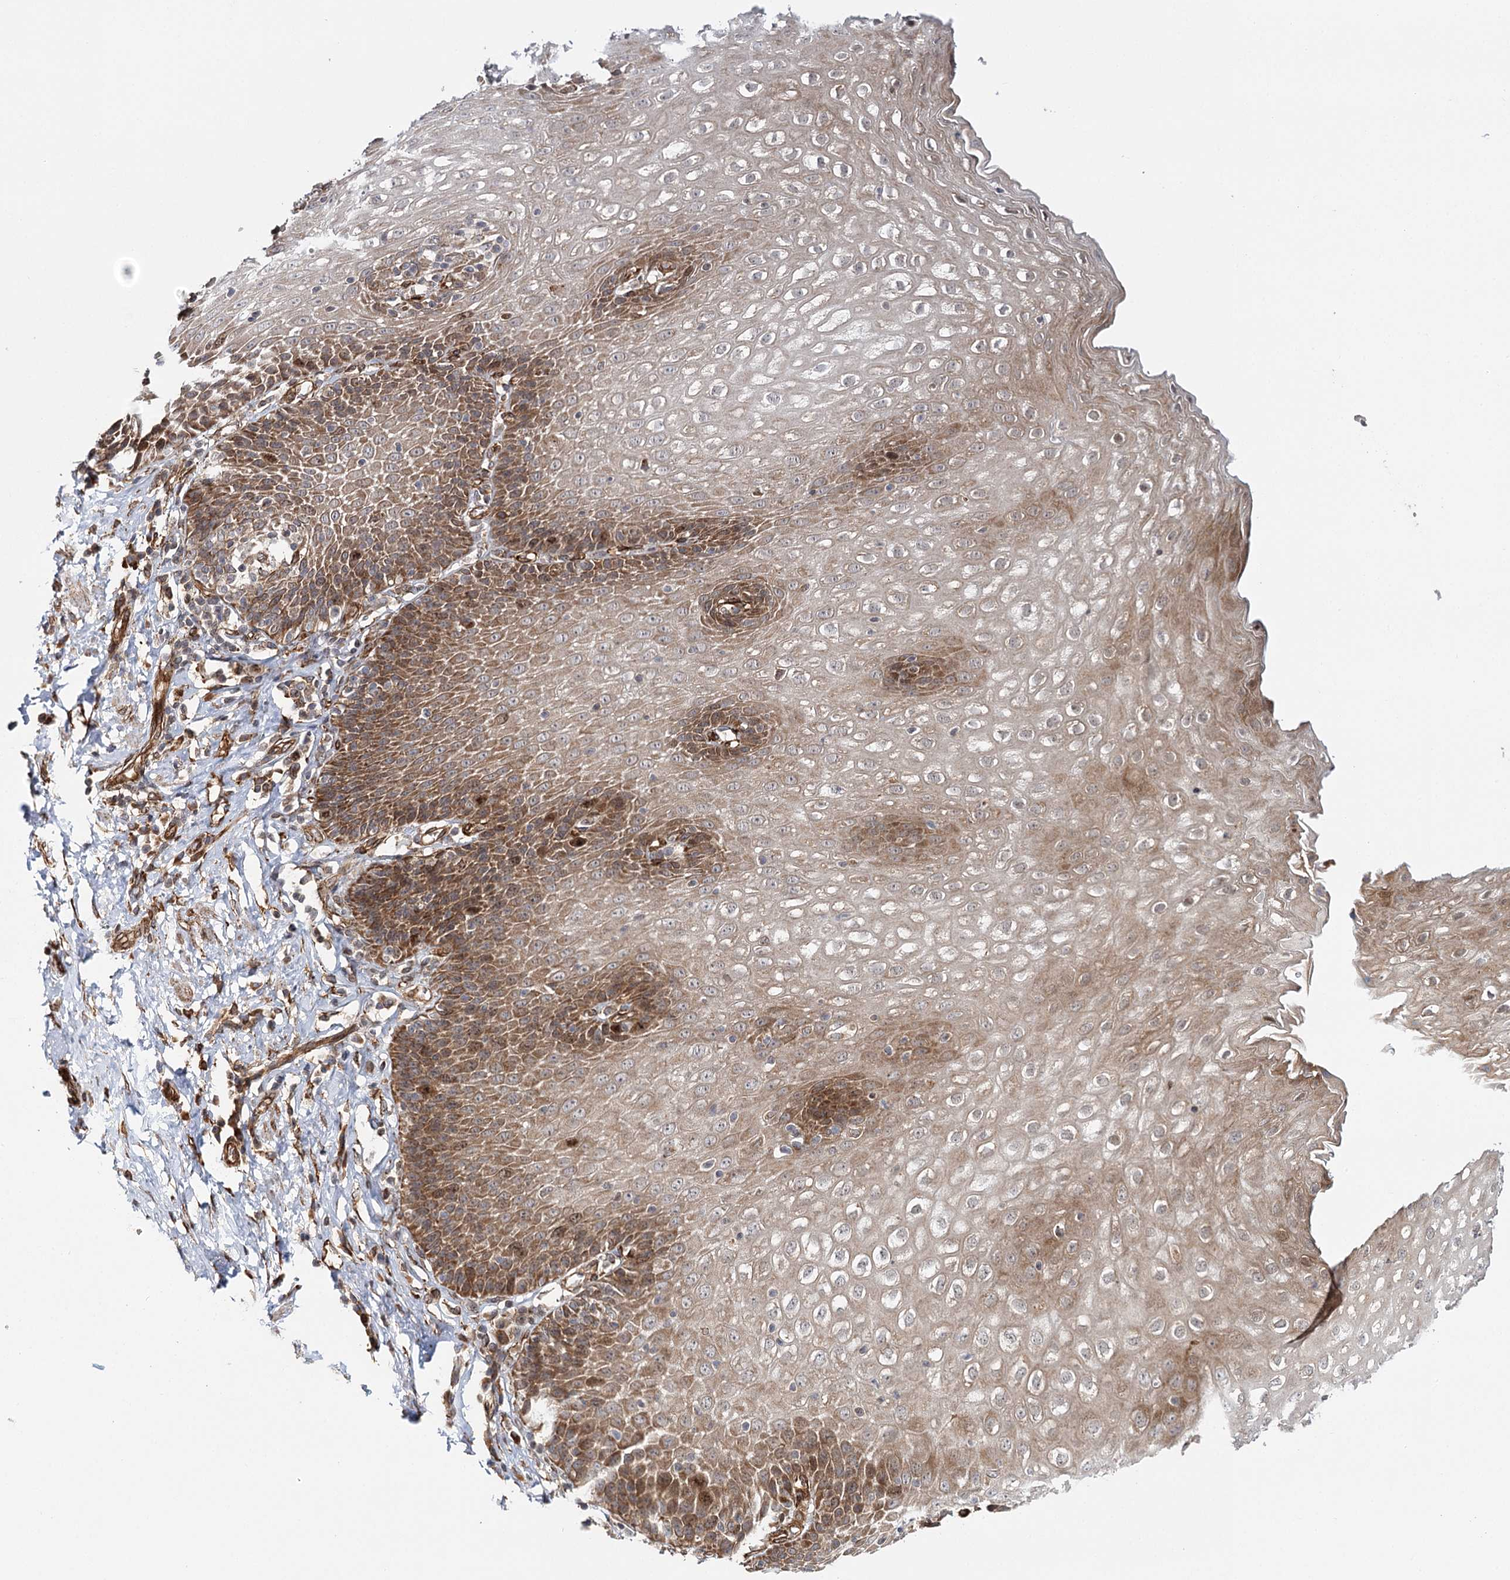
{"staining": {"intensity": "moderate", "quantity": ">75%", "location": "cytoplasmic/membranous,nuclear"}, "tissue": "esophagus", "cell_type": "Squamous epithelial cells", "image_type": "normal", "snomed": [{"axis": "morphology", "description": "Normal tissue, NOS"}, {"axis": "topography", "description": "Esophagus"}], "caption": "This image exhibits immunohistochemistry (IHC) staining of benign esophagus, with medium moderate cytoplasmic/membranous,nuclear expression in about >75% of squamous epithelial cells.", "gene": "MKNK1", "patient": {"sex": "female", "age": 61}}